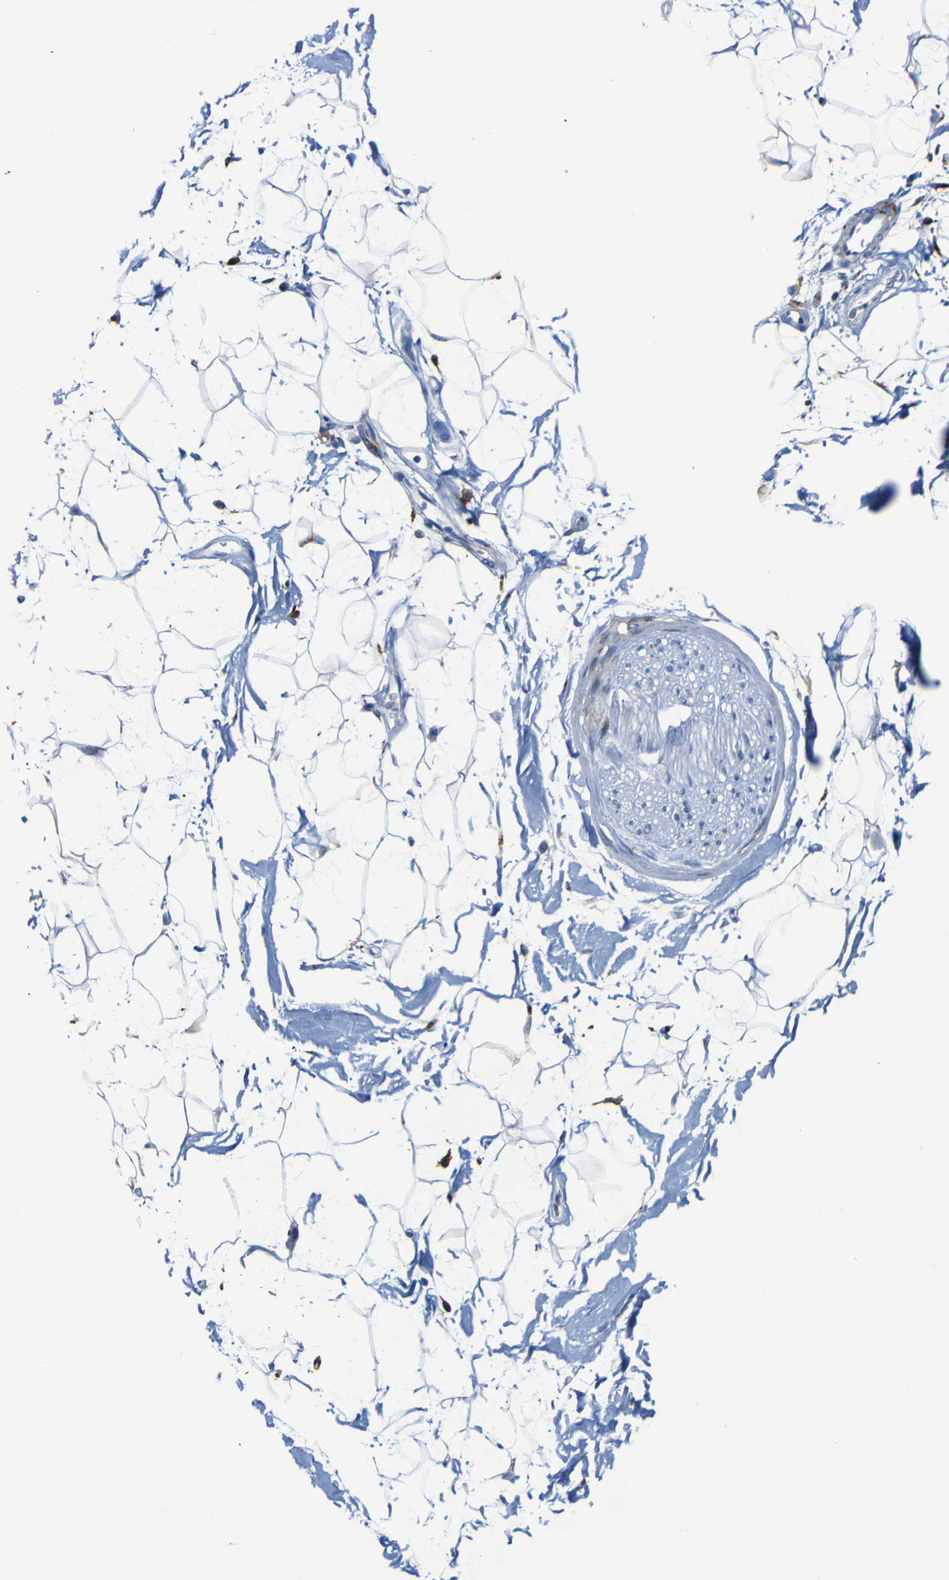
{"staining": {"intensity": "negative", "quantity": "none", "location": "none"}, "tissue": "adipose tissue", "cell_type": "Adipocytes", "image_type": "normal", "snomed": [{"axis": "morphology", "description": "Normal tissue, NOS"}, {"axis": "topography", "description": "Soft tissue"}], "caption": "Benign adipose tissue was stained to show a protein in brown. There is no significant staining in adipocytes. (DAB (3,3'-diaminobenzidine) IHC with hematoxylin counter stain).", "gene": "PTPRF", "patient": {"sex": "male", "age": 72}}